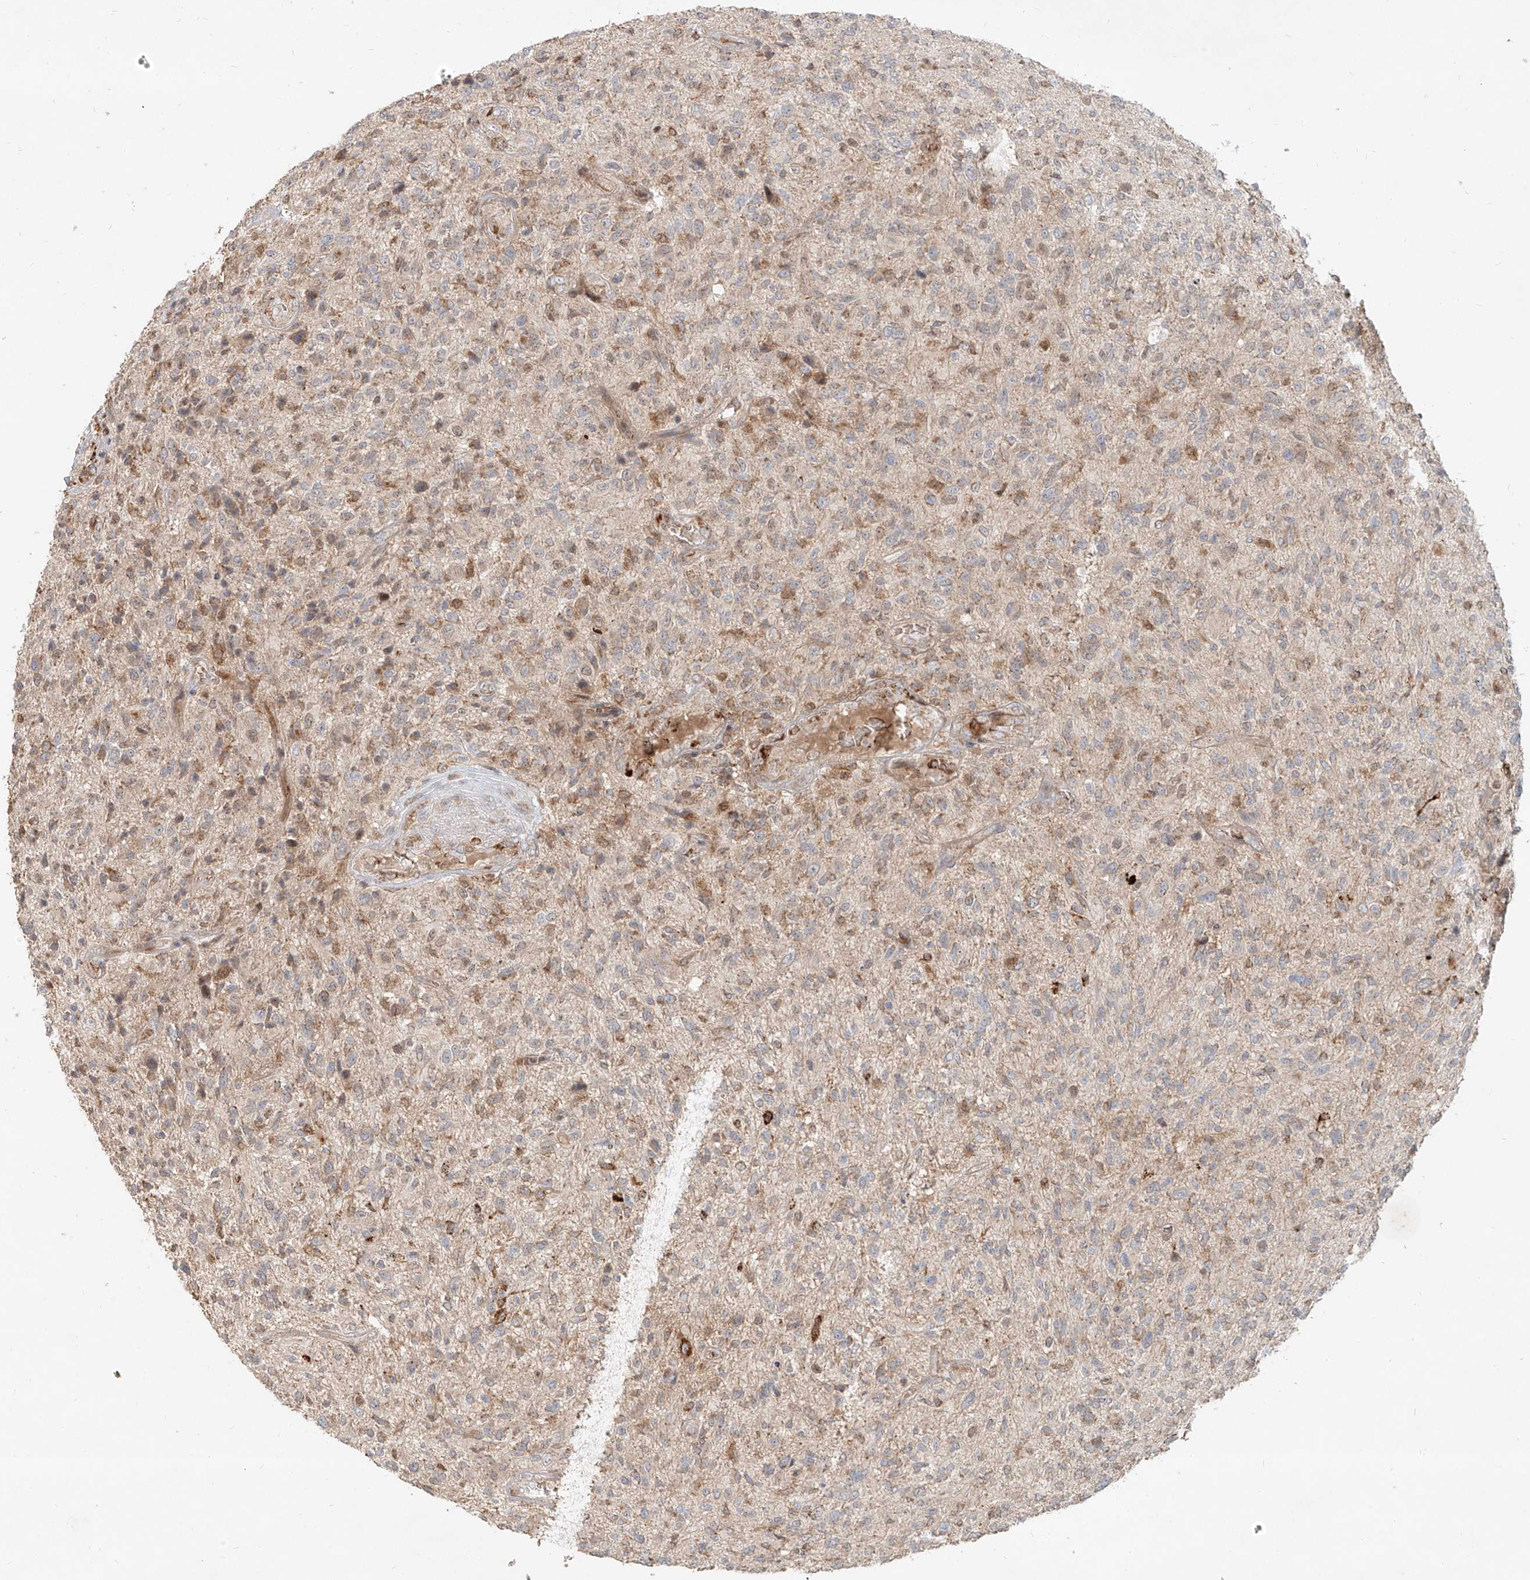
{"staining": {"intensity": "negative", "quantity": "none", "location": "none"}, "tissue": "glioma", "cell_type": "Tumor cells", "image_type": "cancer", "snomed": [{"axis": "morphology", "description": "Glioma, malignant, High grade"}, {"axis": "topography", "description": "Brain"}], "caption": "Tumor cells show no significant protein positivity in high-grade glioma (malignant).", "gene": "FGD2", "patient": {"sex": "male", "age": 47}}